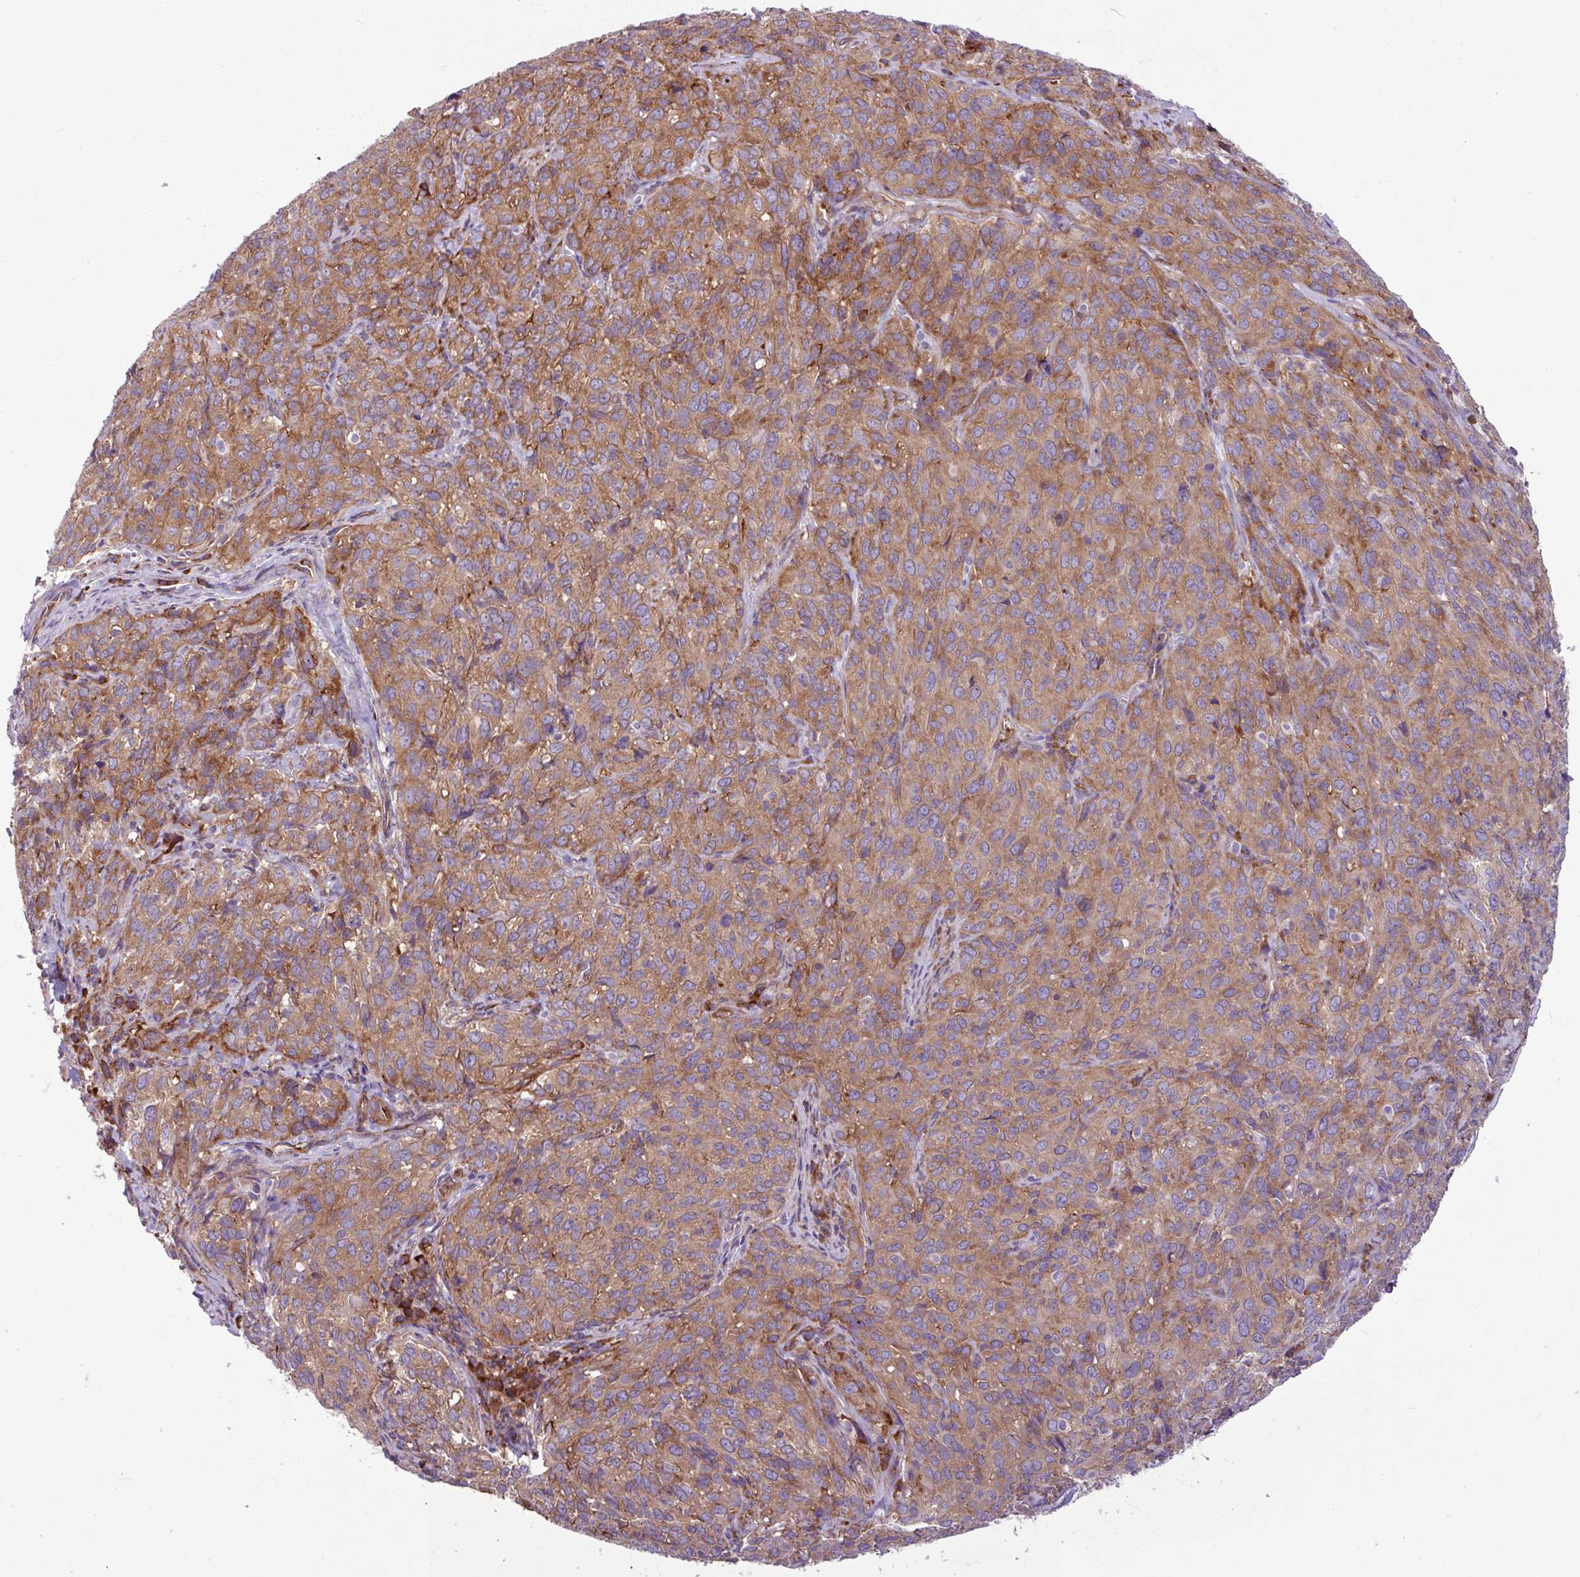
{"staining": {"intensity": "strong", "quantity": ">75%", "location": "cytoplasmic/membranous"}, "tissue": "cervical cancer", "cell_type": "Tumor cells", "image_type": "cancer", "snomed": [{"axis": "morphology", "description": "Squamous cell carcinoma, NOS"}, {"axis": "topography", "description": "Cervix"}], "caption": "Squamous cell carcinoma (cervical) stained with a protein marker displays strong staining in tumor cells.", "gene": "MROH2A", "patient": {"sex": "female", "age": 51}}